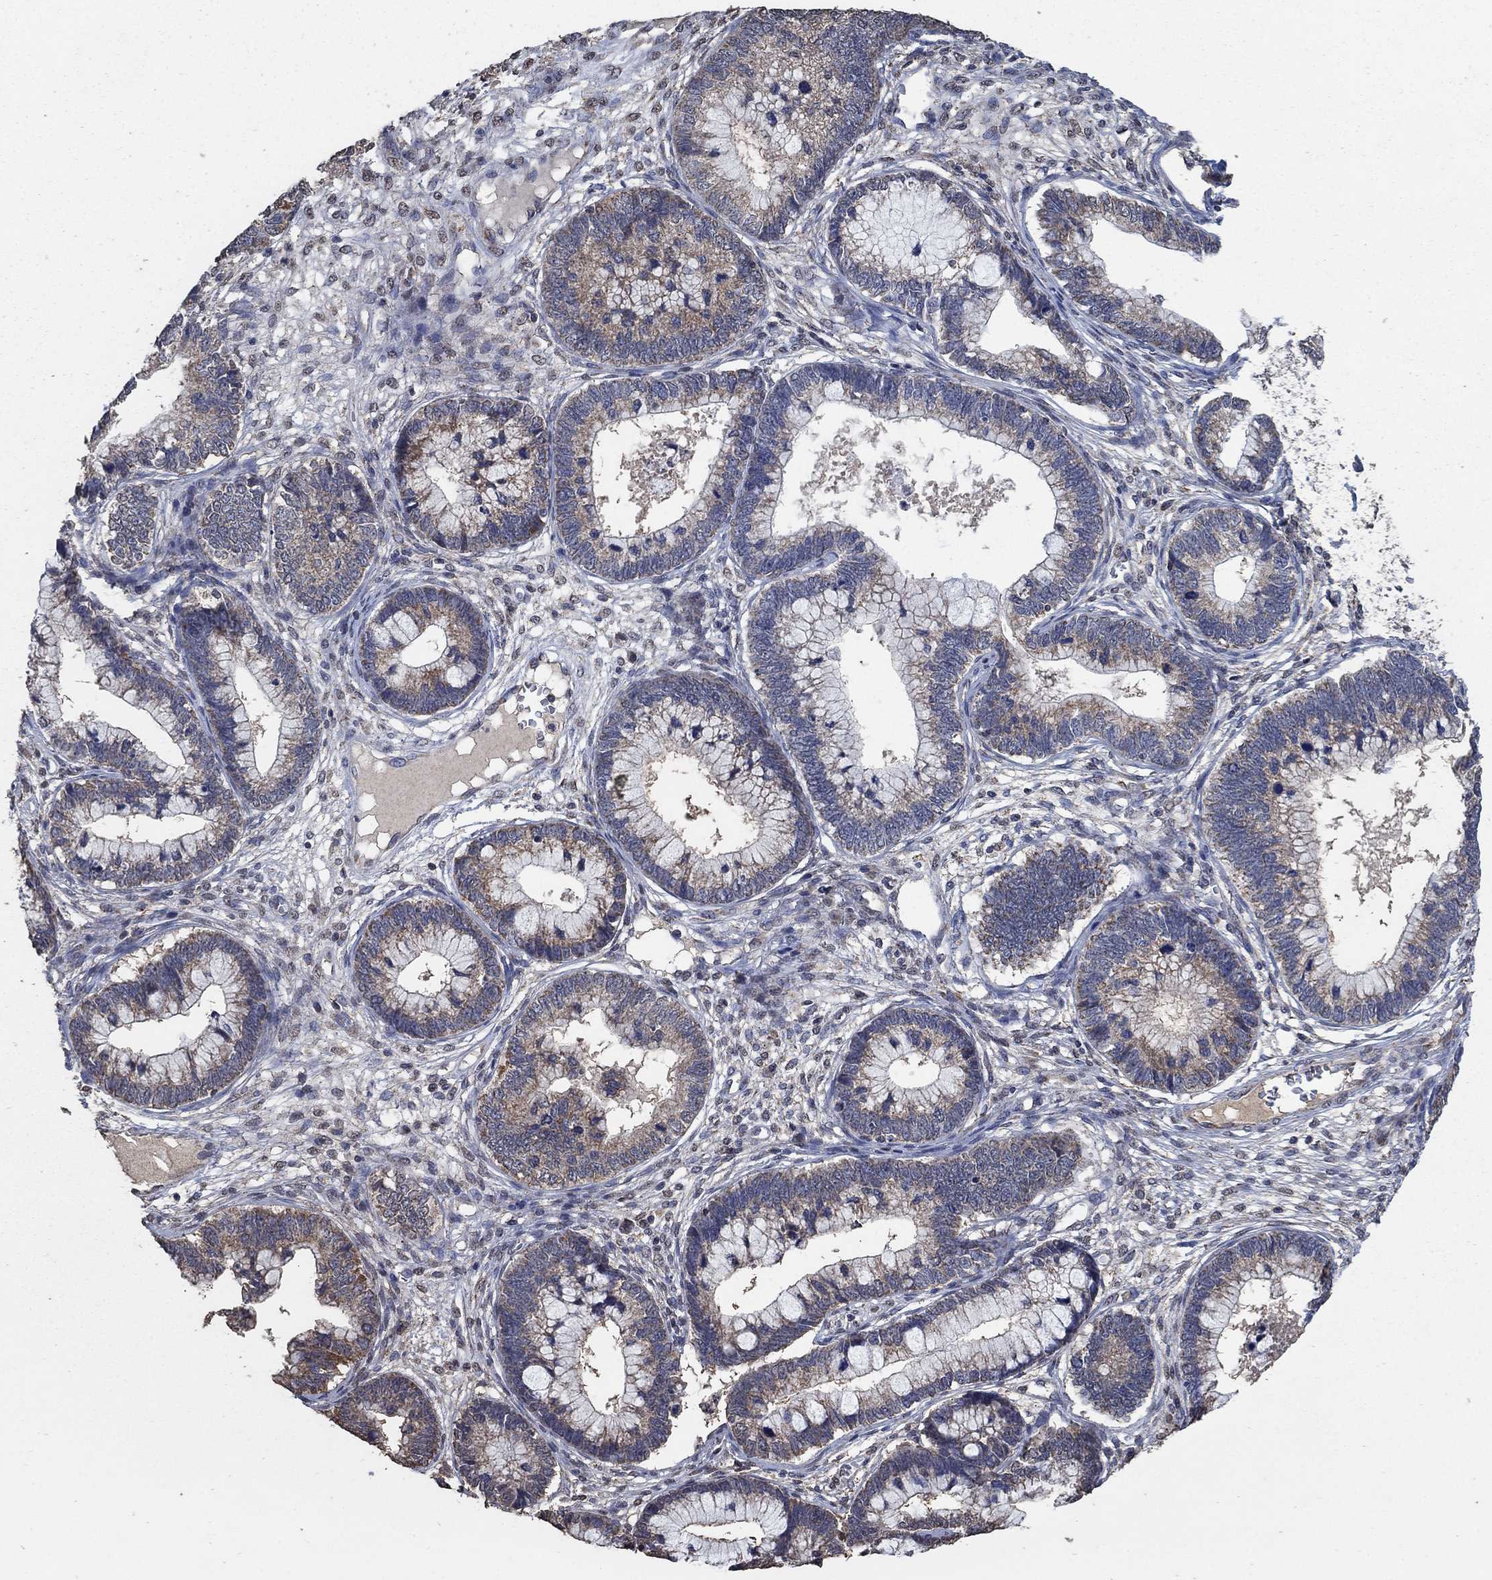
{"staining": {"intensity": "moderate", "quantity": "25%-75%", "location": "cytoplasmic/membranous"}, "tissue": "cervical cancer", "cell_type": "Tumor cells", "image_type": "cancer", "snomed": [{"axis": "morphology", "description": "Adenocarcinoma, NOS"}, {"axis": "topography", "description": "Cervix"}], "caption": "Immunohistochemistry micrograph of adenocarcinoma (cervical) stained for a protein (brown), which demonstrates medium levels of moderate cytoplasmic/membranous positivity in approximately 25%-75% of tumor cells.", "gene": "MRPS24", "patient": {"sex": "female", "age": 44}}